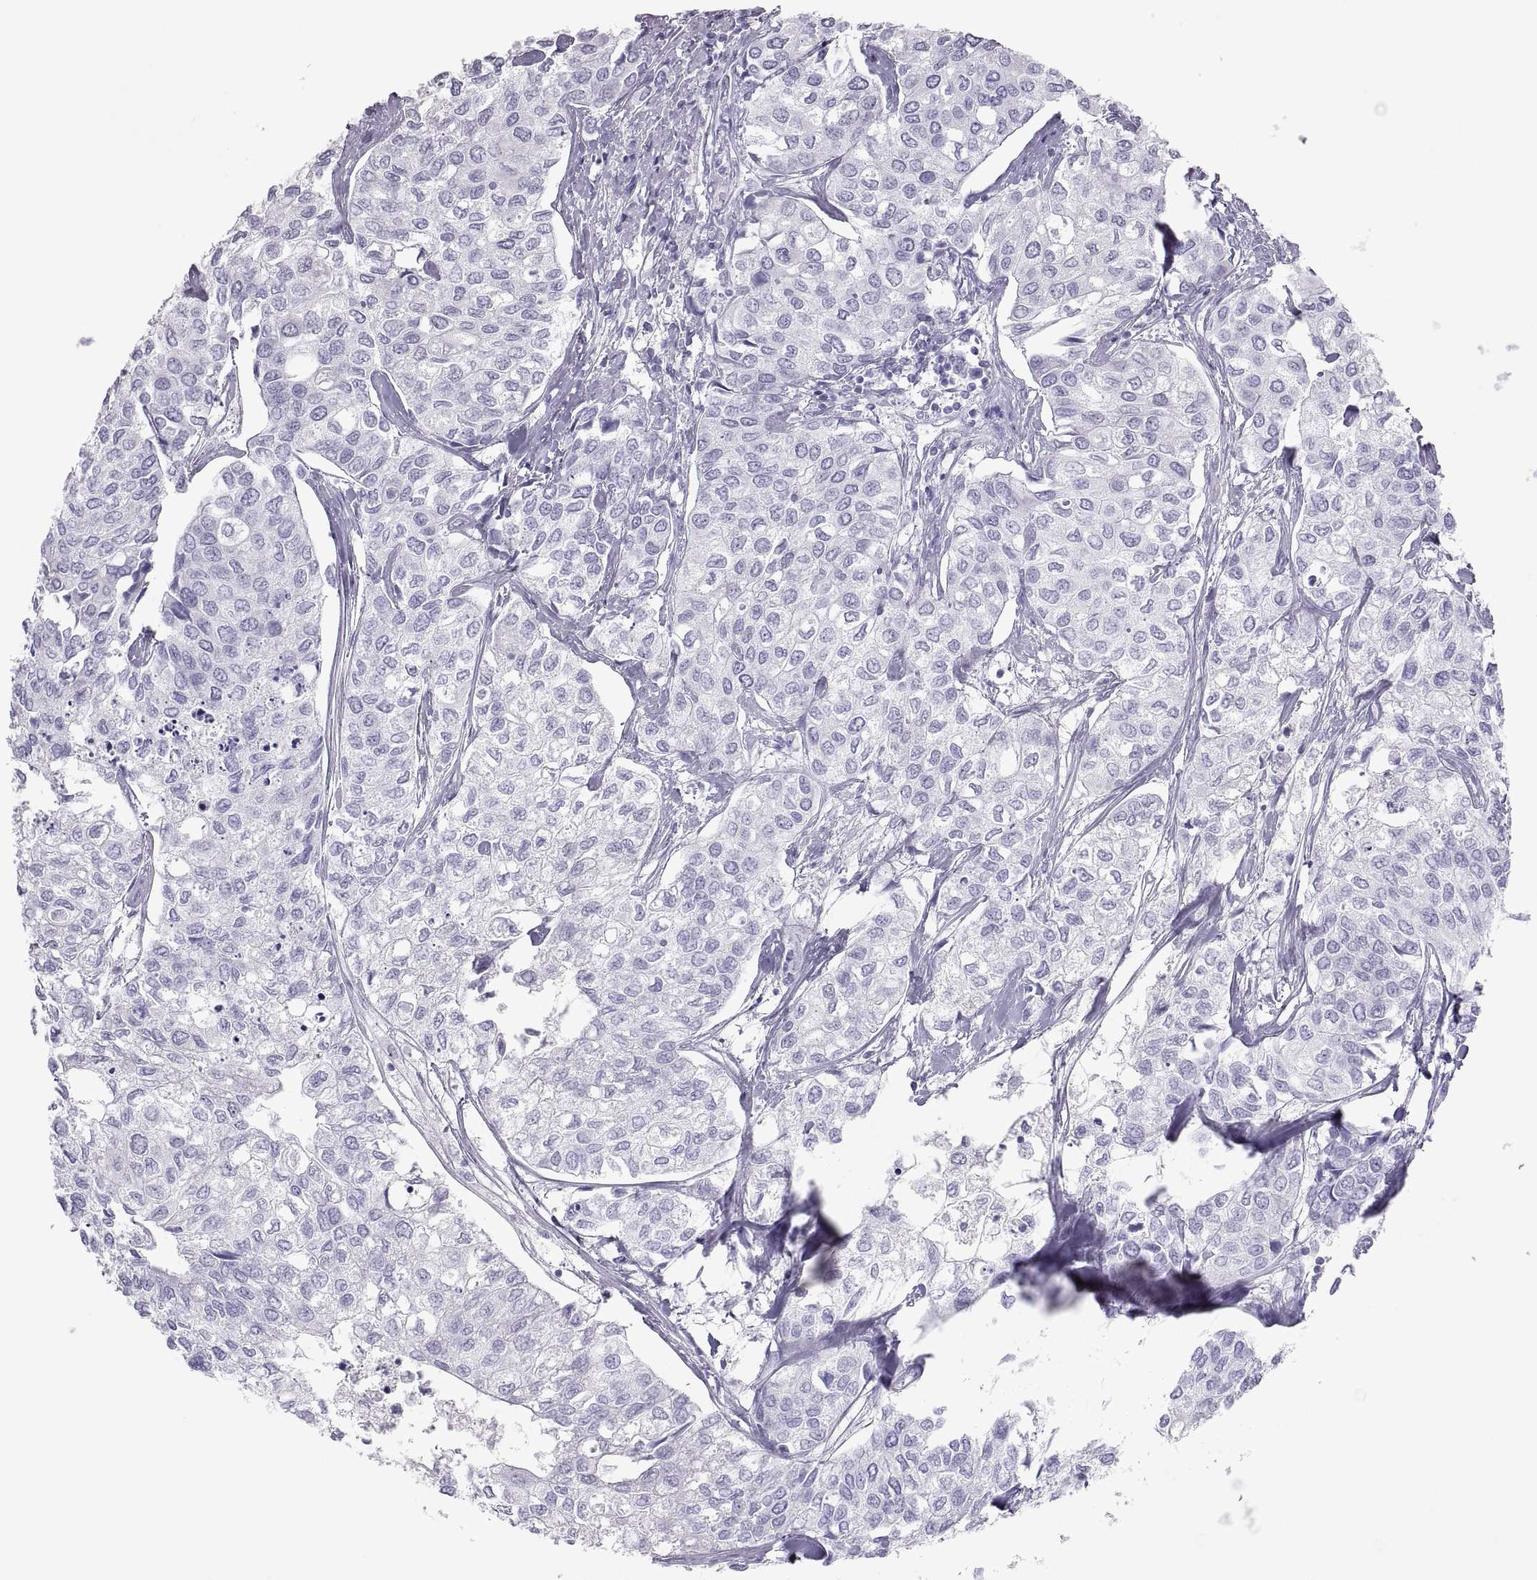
{"staining": {"intensity": "negative", "quantity": "none", "location": "none"}, "tissue": "urothelial cancer", "cell_type": "Tumor cells", "image_type": "cancer", "snomed": [{"axis": "morphology", "description": "Urothelial carcinoma, High grade"}, {"axis": "topography", "description": "Urinary bladder"}], "caption": "DAB (3,3'-diaminobenzidine) immunohistochemical staining of human urothelial cancer exhibits no significant expression in tumor cells.", "gene": "SEMG1", "patient": {"sex": "male", "age": 73}}